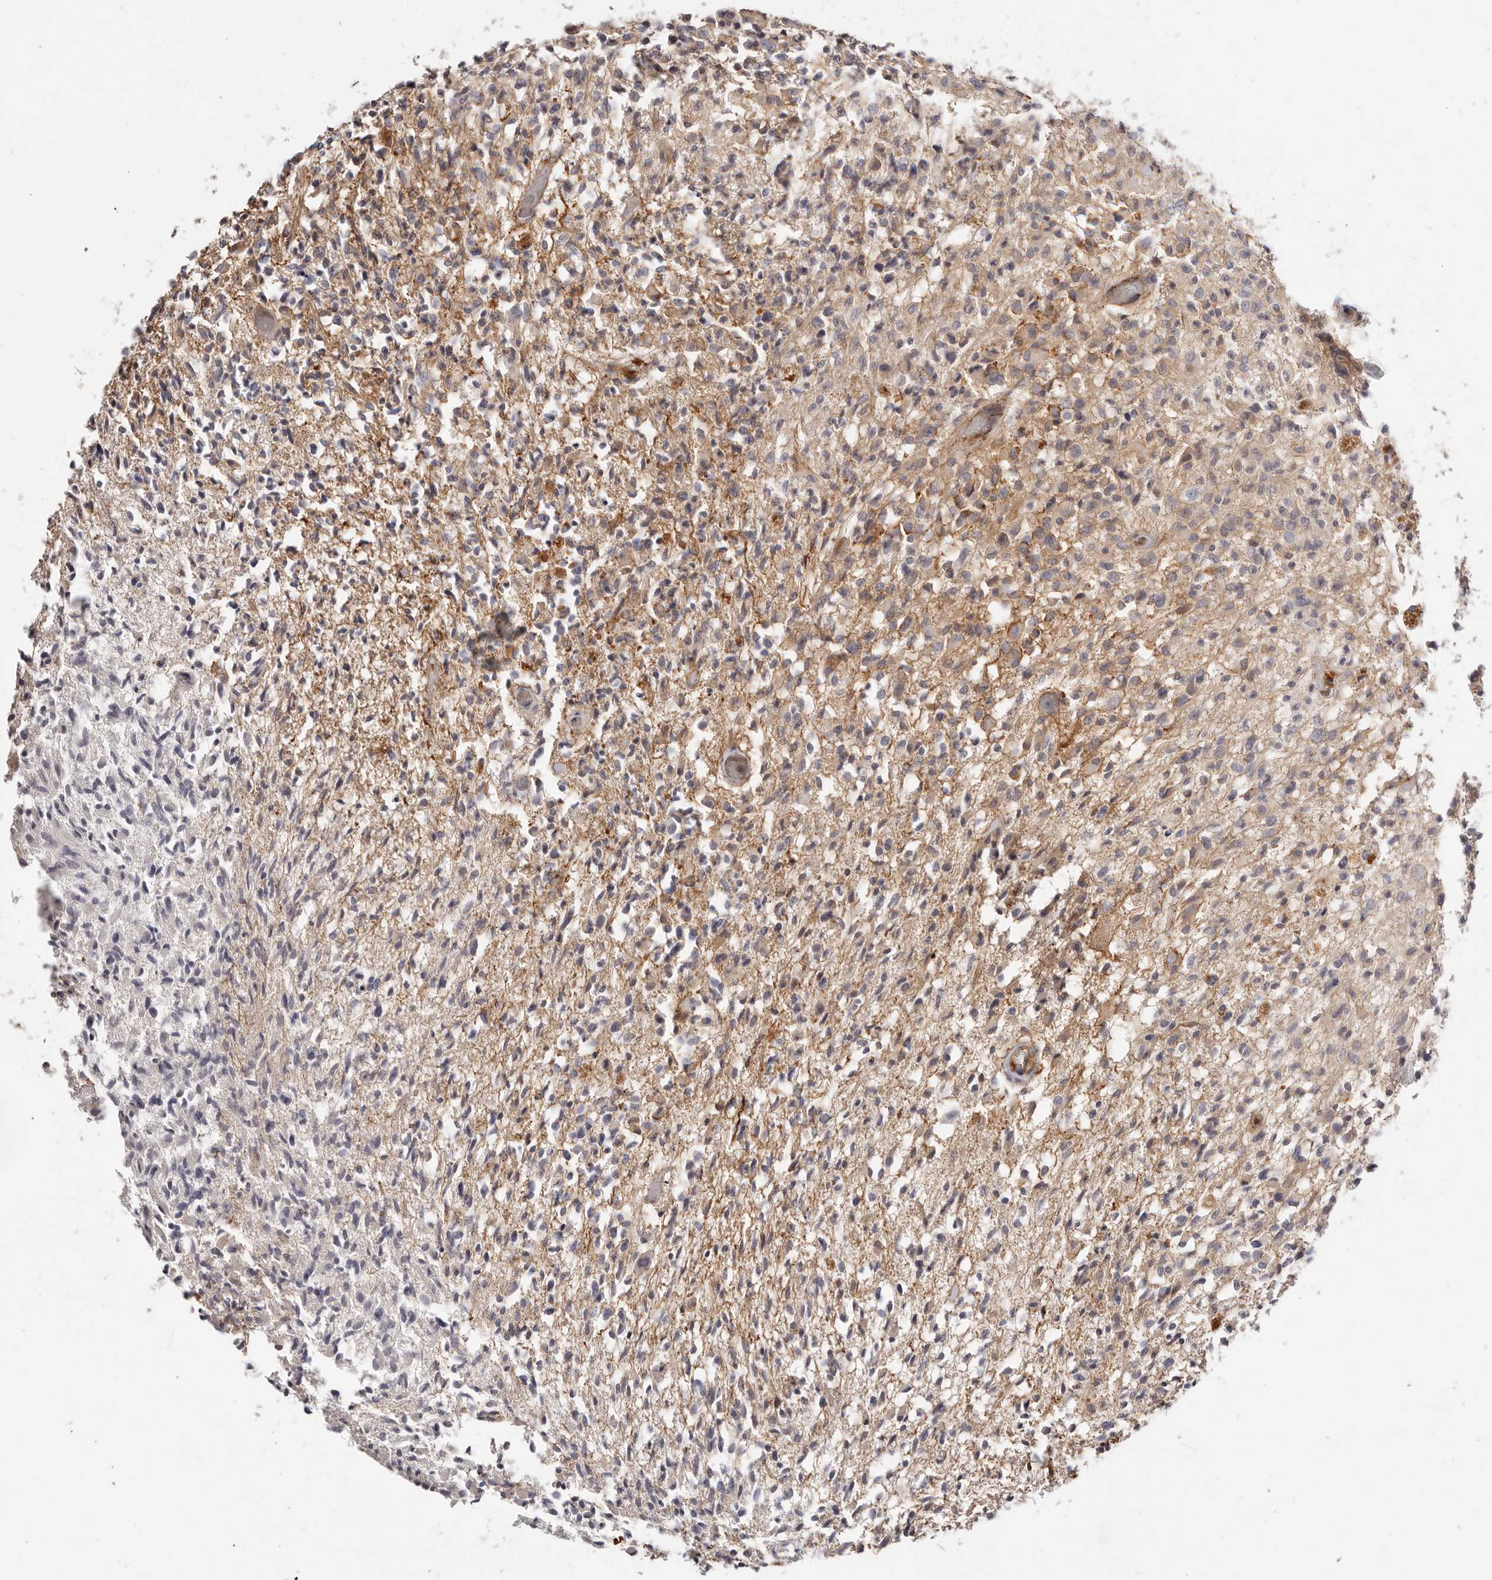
{"staining": {"intensity": "negative", "quantity": "none", "location": "none"}, "tissue": "glioma", "cell_type": "Tumor cells", "image_type": "cancer", "snomed": [{"axis": "morphology", "description": "Glioma, malignant, High grade"}, {"axis": "morphology", "description": "Glioblastoma, NOS"}, {"axis": "topography", "description": "Brain"}], "caption": "The histopathology image shows no significant expression in tumor cells of glioma.", "gene": "SLC35B2", "patient": {"sex": "male", "age": 60}}